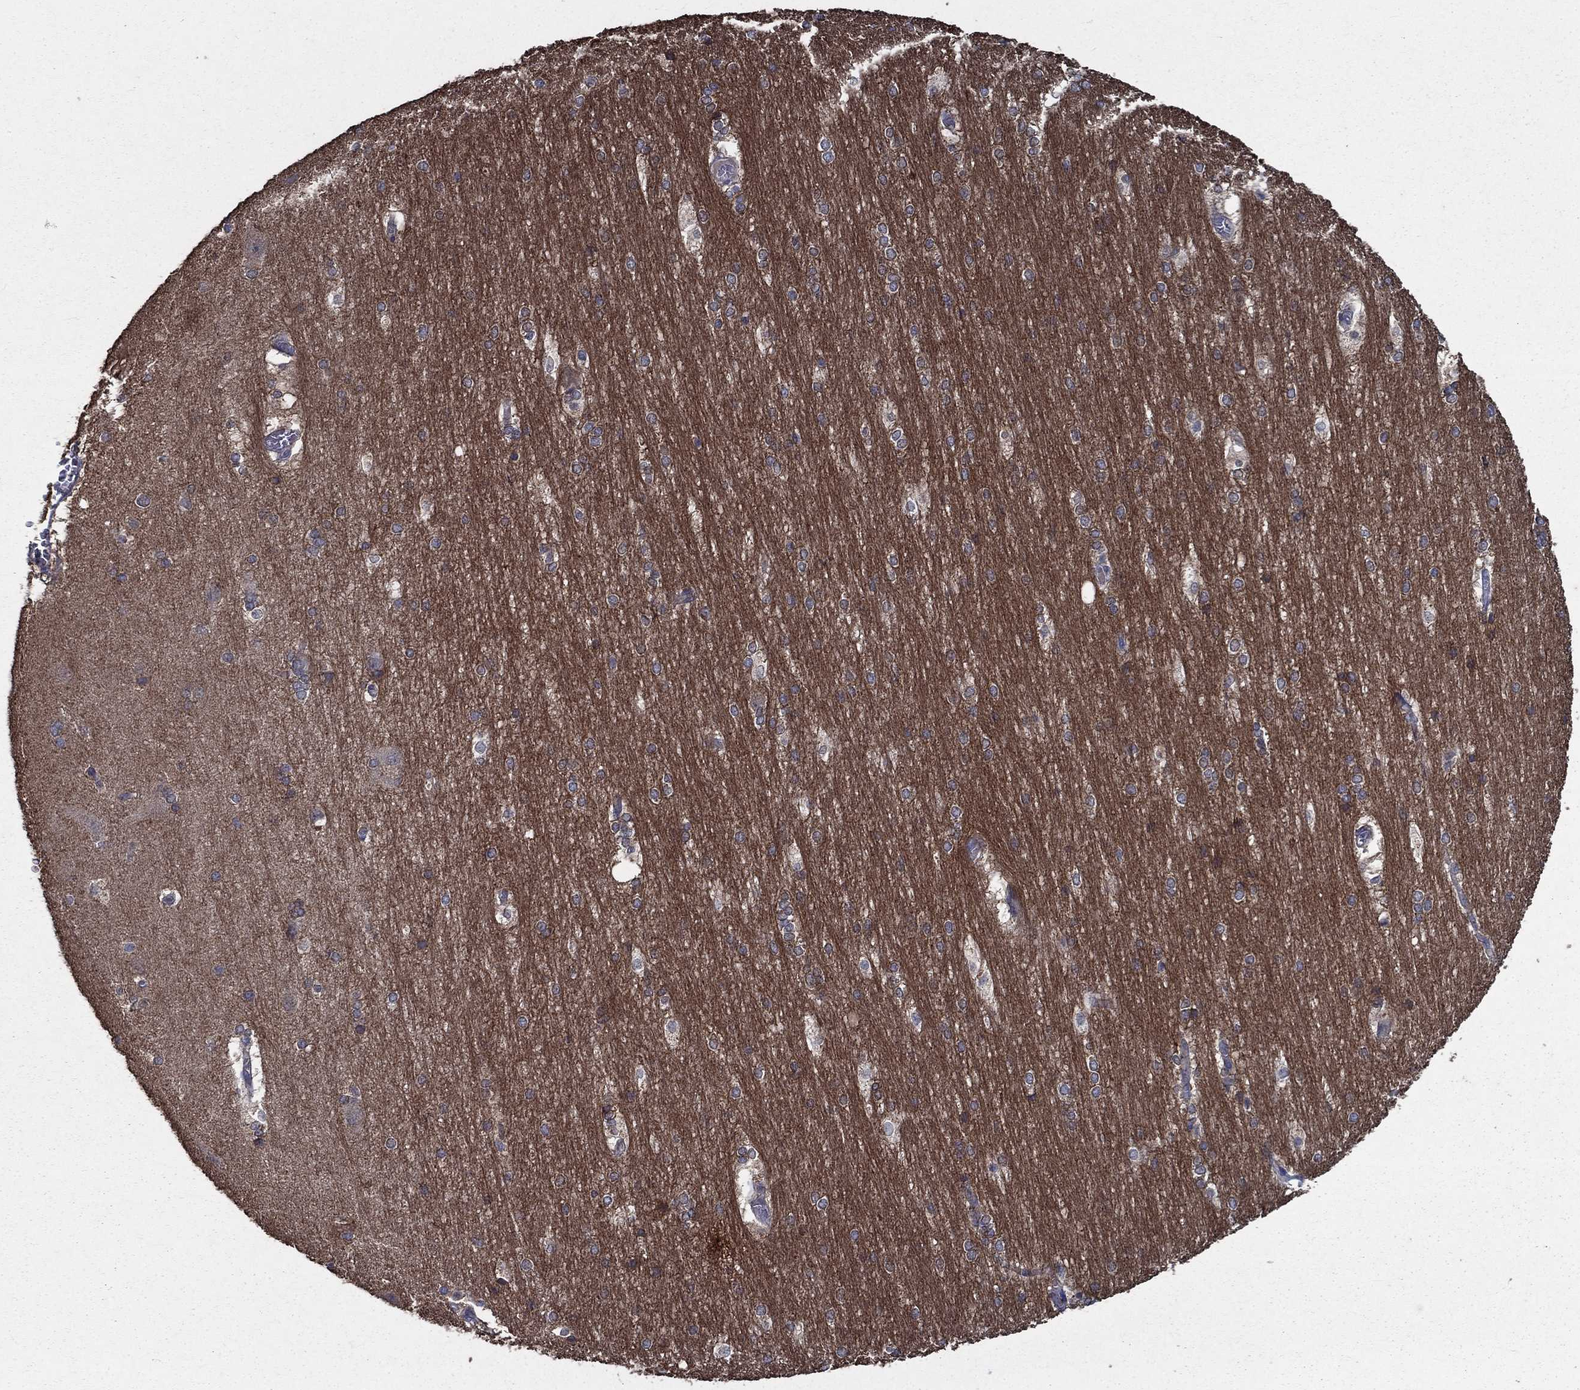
{"staining": {"intensity": "moderate", "quantity": "<25%", "location": "cytoplasmic/membranous"}, "tissue": "hippocampus", "cell_type": "Glial cells", "image_type": "normal", "snomed": [{"axis": "morphology", "description": "Normal tissue, NOS"}, {"axis": "topography", "description": "Cerebral cortex"}, {"axis": "topography", "description": "Hippocampus"}], "caption": "This is a micrograph of immunohistochemistry (IHC) staining of benign hippocampus, which shows moderate positivity in the cytoplasmic/membranous of glial cells.", "gene": "SLC44A1", "patient": {"sex": "female", "age": 19}}